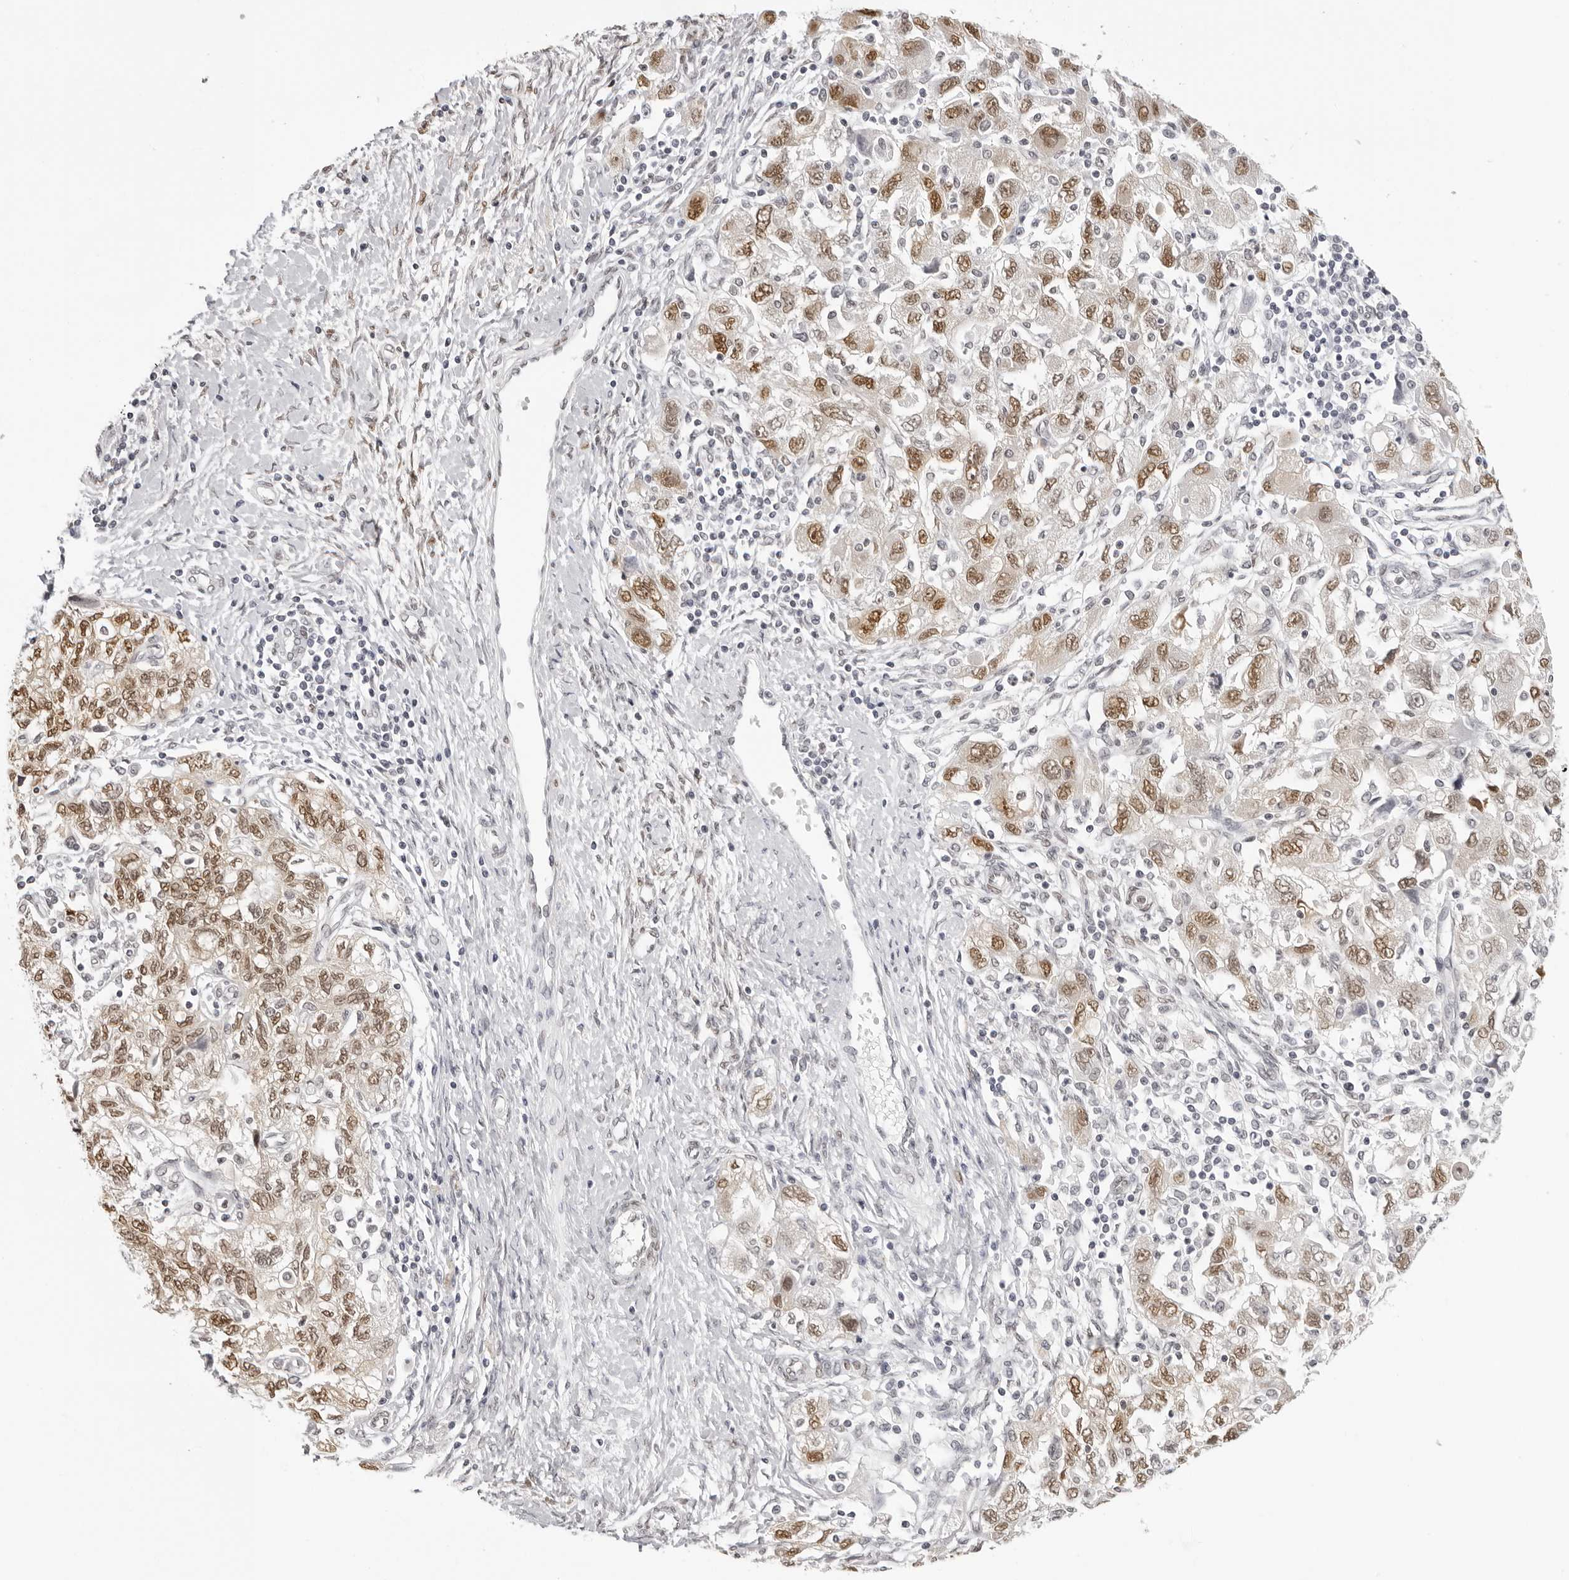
{"staining": {"intensity": "moderate", "quantity": ">75%", "location": "nuclear"}, "tissue": "ovarian cancer", "cell_type": "Tumor cells", "image_type": "cancer", "snomed": [{"axis": "morphology", "description": "Carcinoma, NOS"}, {"axis": "morphology", "description": "Cystadenocarcinoma, serous, NOS"}, {"axis": "topography", "description": "Ovary"}], "caption": "Human ovarian serous cystadenocarcinoma stained with a protein marker exhibits moderate staining in tumor cells.", "gene": "HSPA4", "patient": {"sex": "female", "age": 69}}